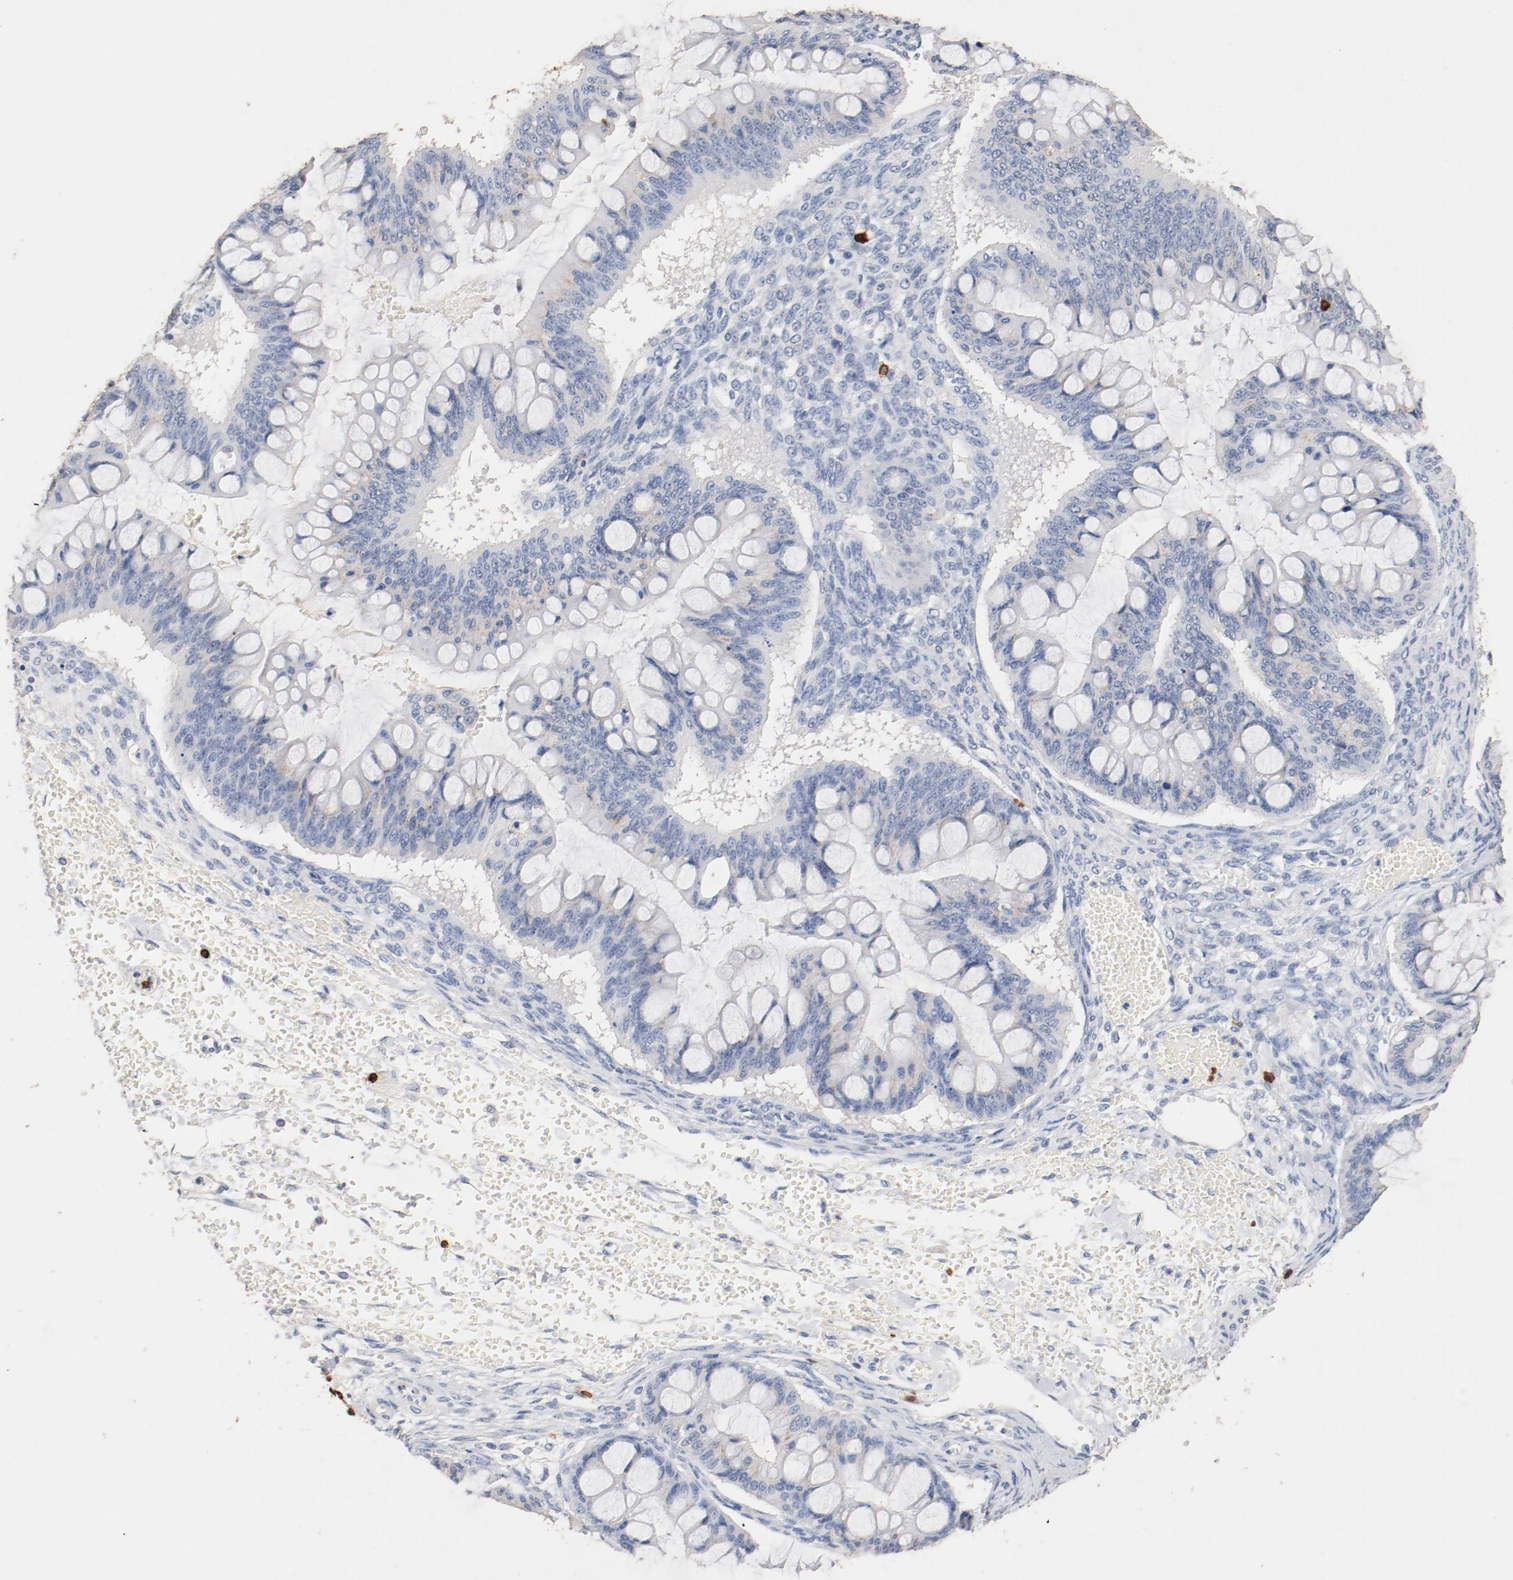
{"staining": {"intensity": "negative", "quantity": "none", "location": "none"}, "tissue": "ovarian cancer", "cell_type": "Tumor cells", "image_type": "cancer", "snomed": [{"axis": "morphology", "description": "Cystadenocarcinoma, mucinous, NOS"}, {"axis": "topography", "description": "Ovary"}], "caption": "DAB immunohistochemical staining of ovarian cancer (mucinous cystadenocarcinoma) exhibits no significant expression in tumor cells. (DAB (3,3'-diaminobenzidine) immunohistochemistry with hematoxylin counter stain).", "gene": "CD247", "patient": {"sex": "female", "age": 73}}